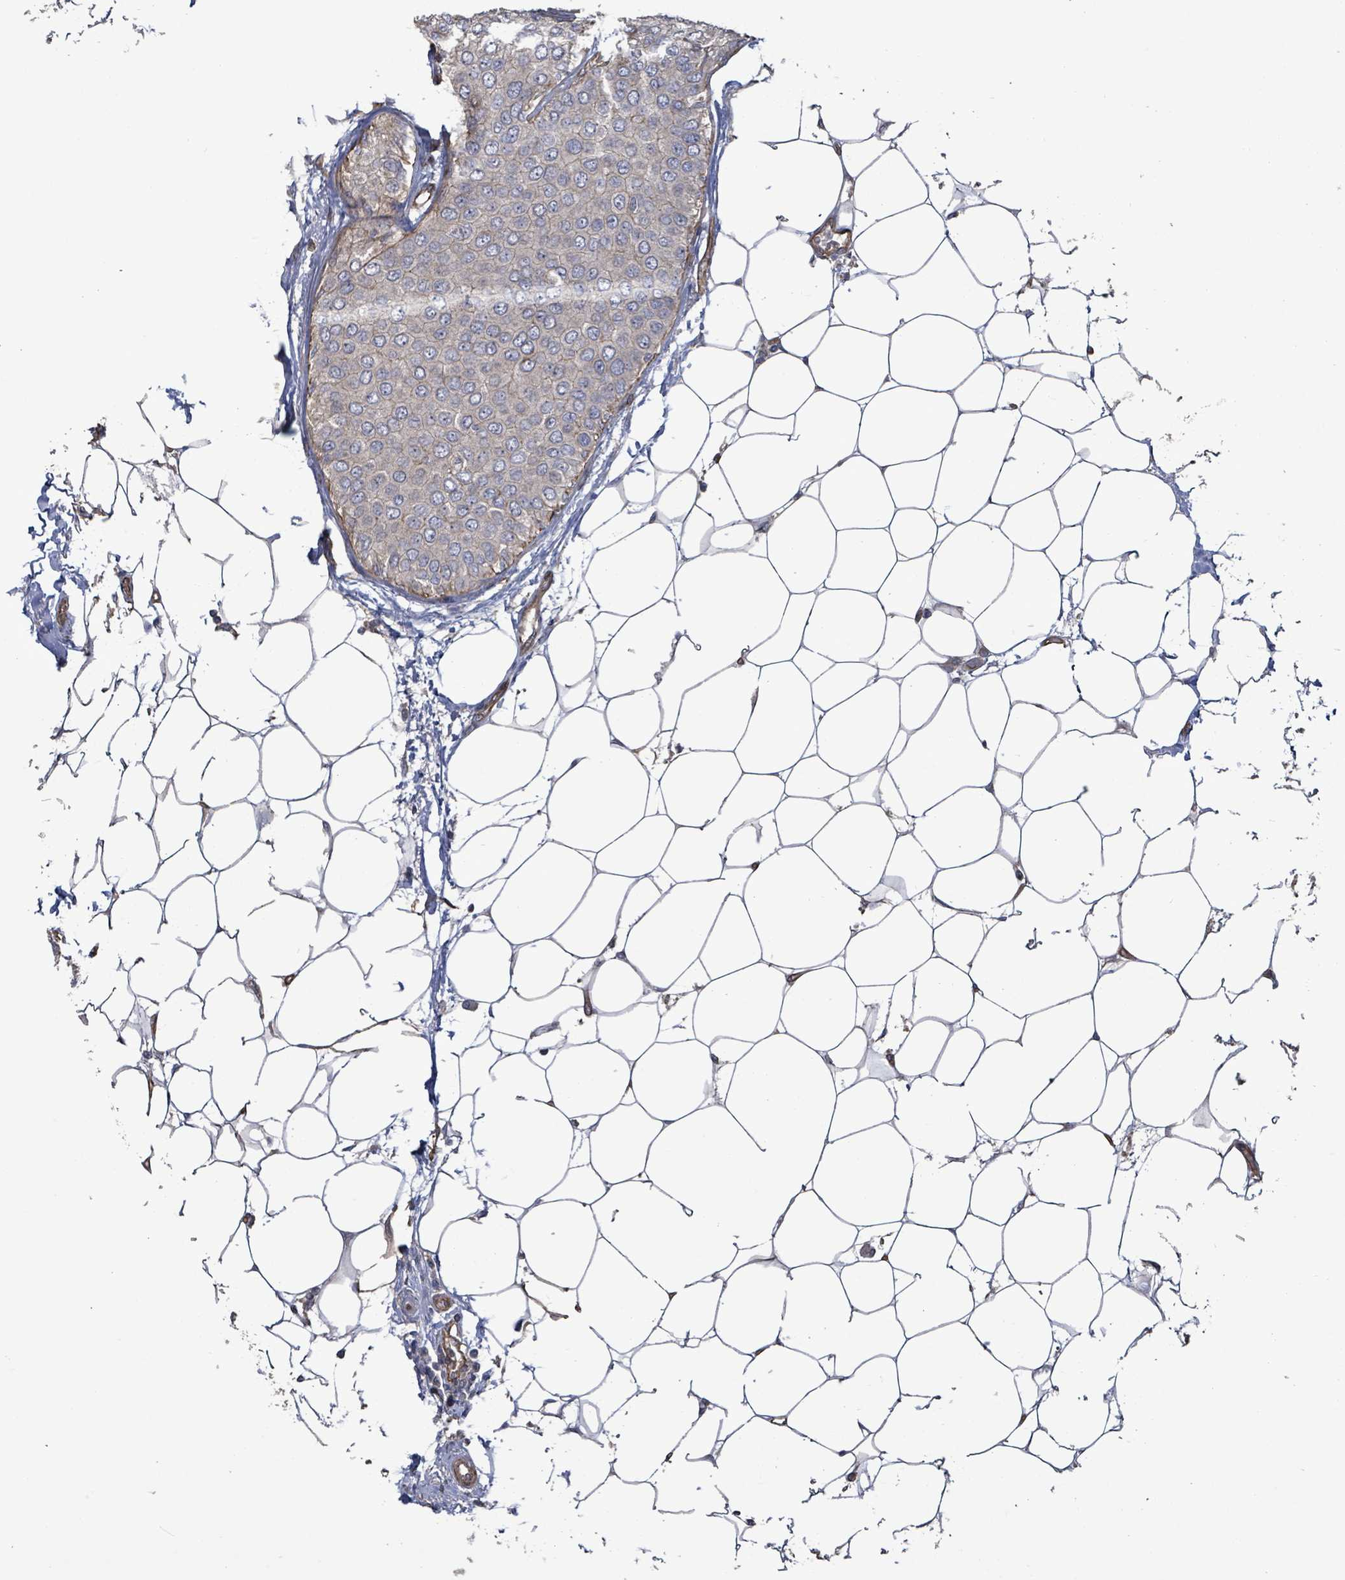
{"staining": {"intensity": "negative", "quantity": "none", "location": "none"}, "tissue": "breast cancer", "cell_type": "Tumor cells", "image_type": "cancer", "snomed": [{"axis": "morphology", "description": "Duct carcinoma"}, {"axis": "topography", "description": "Breast"}], "caption": "Intraductal carcinoma (breast) stained for a protein using IHC reveals no staining tumor cells.", "gene": "KANK3", "patient": {"sex": "female", "age": 72}}